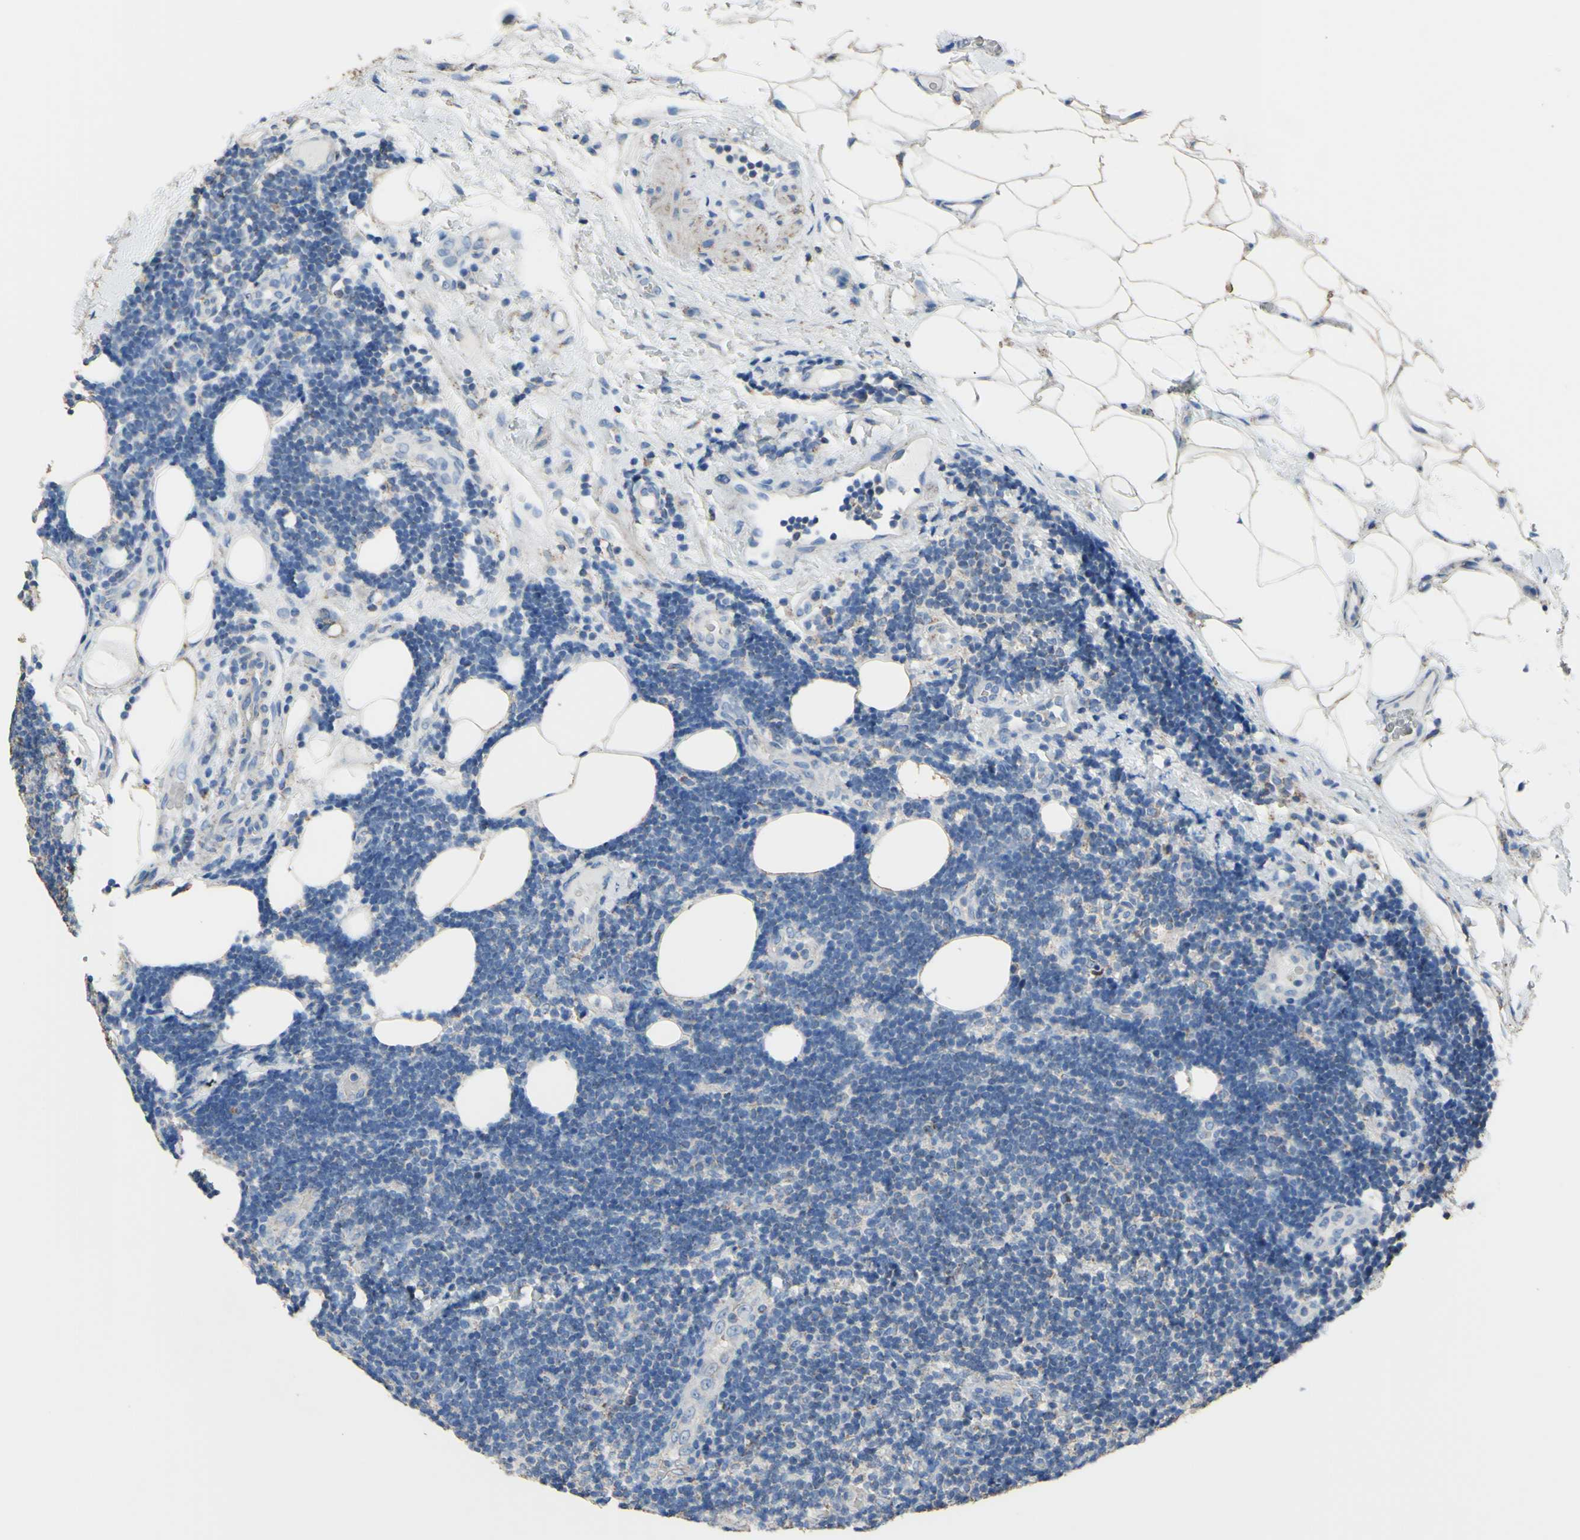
{"staining": {"intensity": "negative", "quantity": "none", "location": "none"}, "tissue": "lymphoma", "cell_type": "Tumor cells", "image_type": "cancer", "snomed": [{"axis": "morphology", "description": "Malignant lymphoma, non-Hodgkin's type, Low grade"}, {"axis": "topography", "description": "Lymph node"}], "caption": "High power microscopy histopathology image of an immunohistochemistry (IHC) photomicrograph of low-grade malignant lymphoma, non-Hodgkin's type, revealing no significant expression in tumor cells.", "gene": "CMKLR2", "patient": {"sex": "male", "age": 83}}